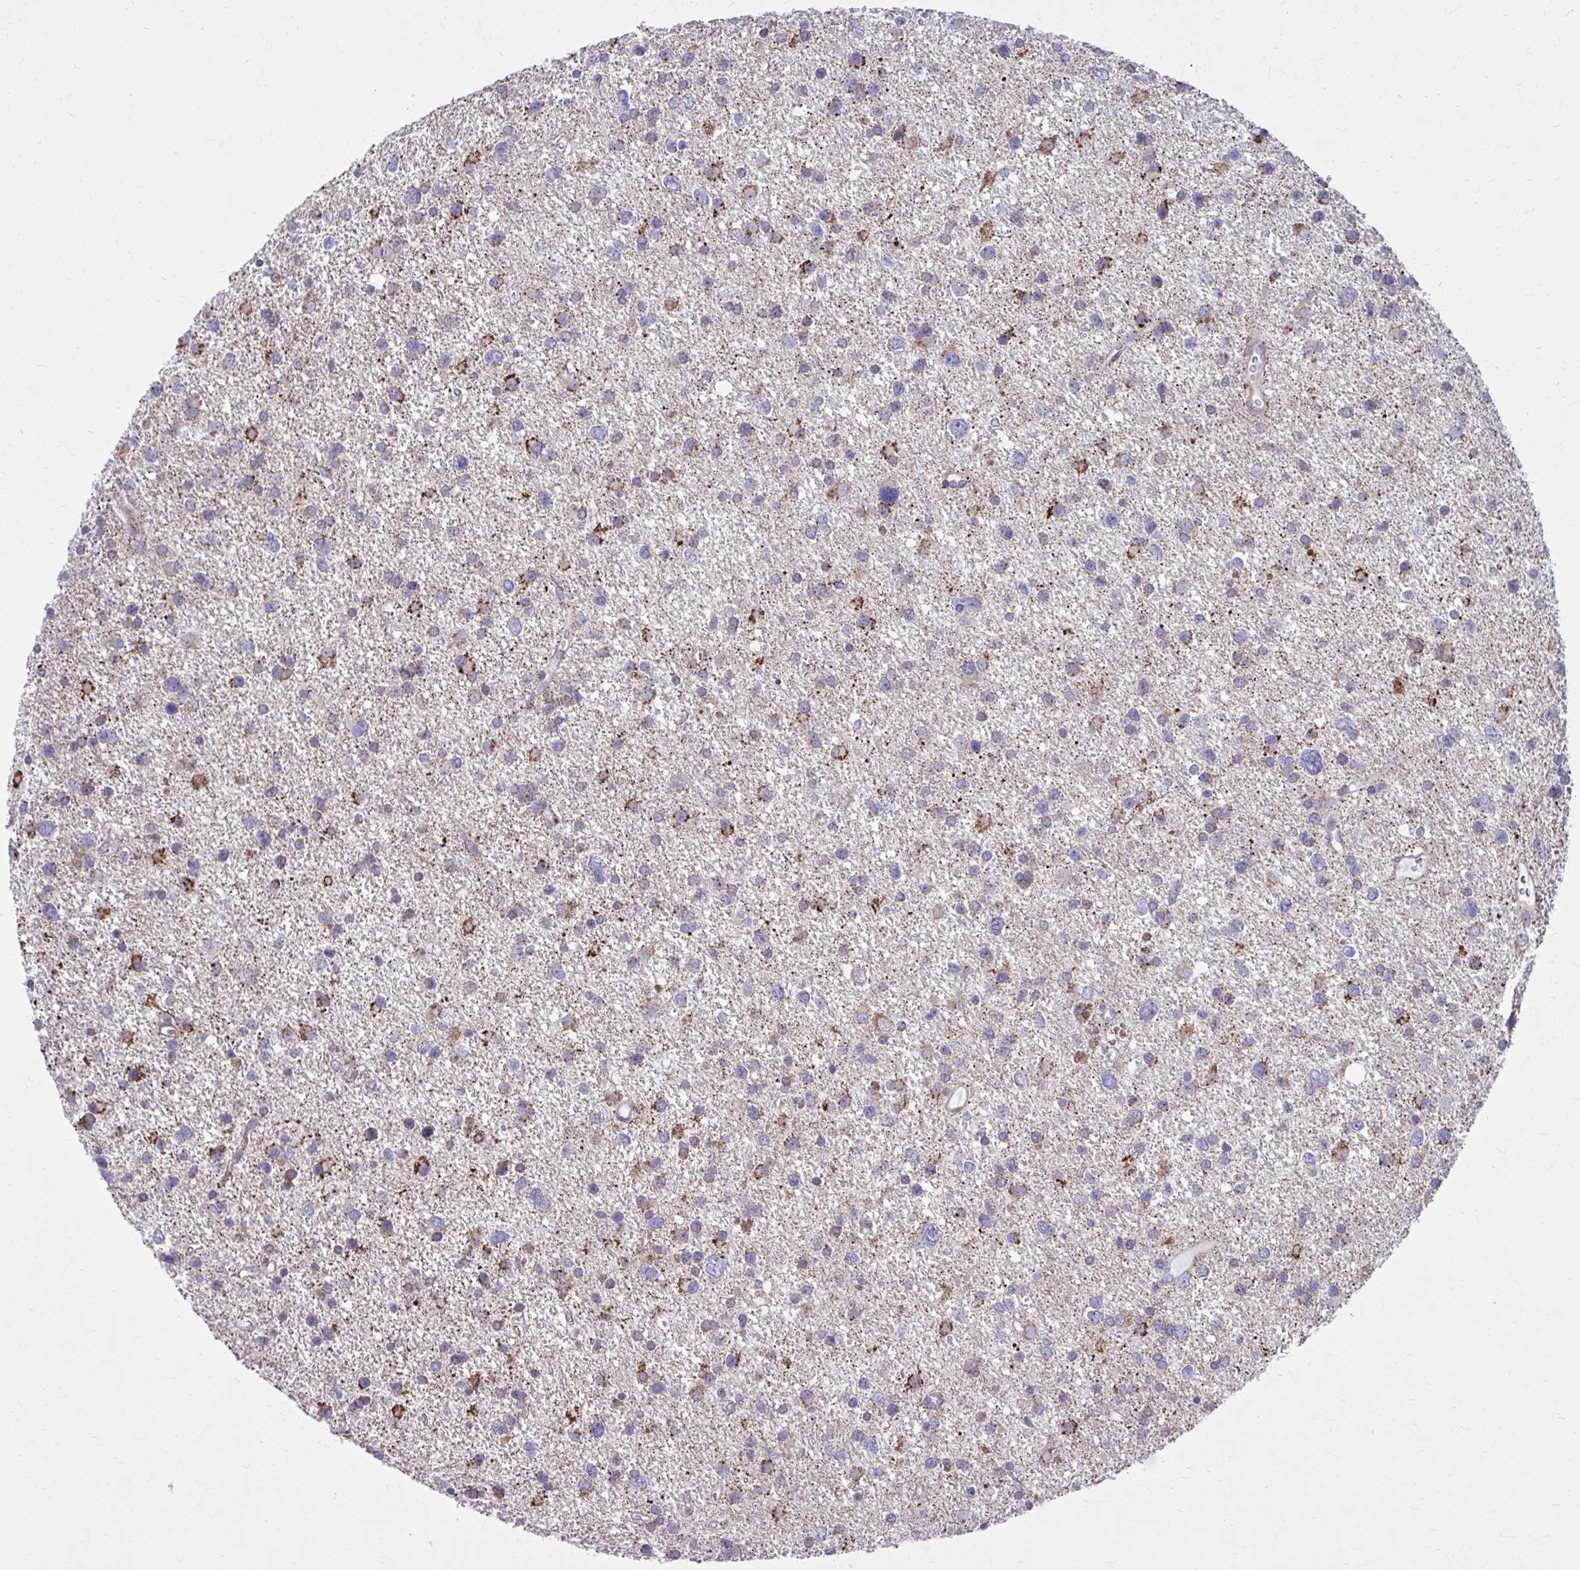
{"staining": {"intensity": "strong", "quantity": "<25%", "location": "cytoplasmic/membranous"}, "tissue": "glioma", "cell_type": "Tumor cells", "image_type": "cancer", "snomed": [{"axis": "morphology", "description": "Glioma, malignant, Low grade"}, {"axis": "topography", "description": "Brain"}], "caption": "The micrograph demonstrates immunohistochemical staining of malignant glioma (low-grade). There is strong cytoplasmic/membranous staining is seen in about <25% of tumor cells.", "gene": "GIGYF2", "patient": {"sex": "female", "age": 55}}